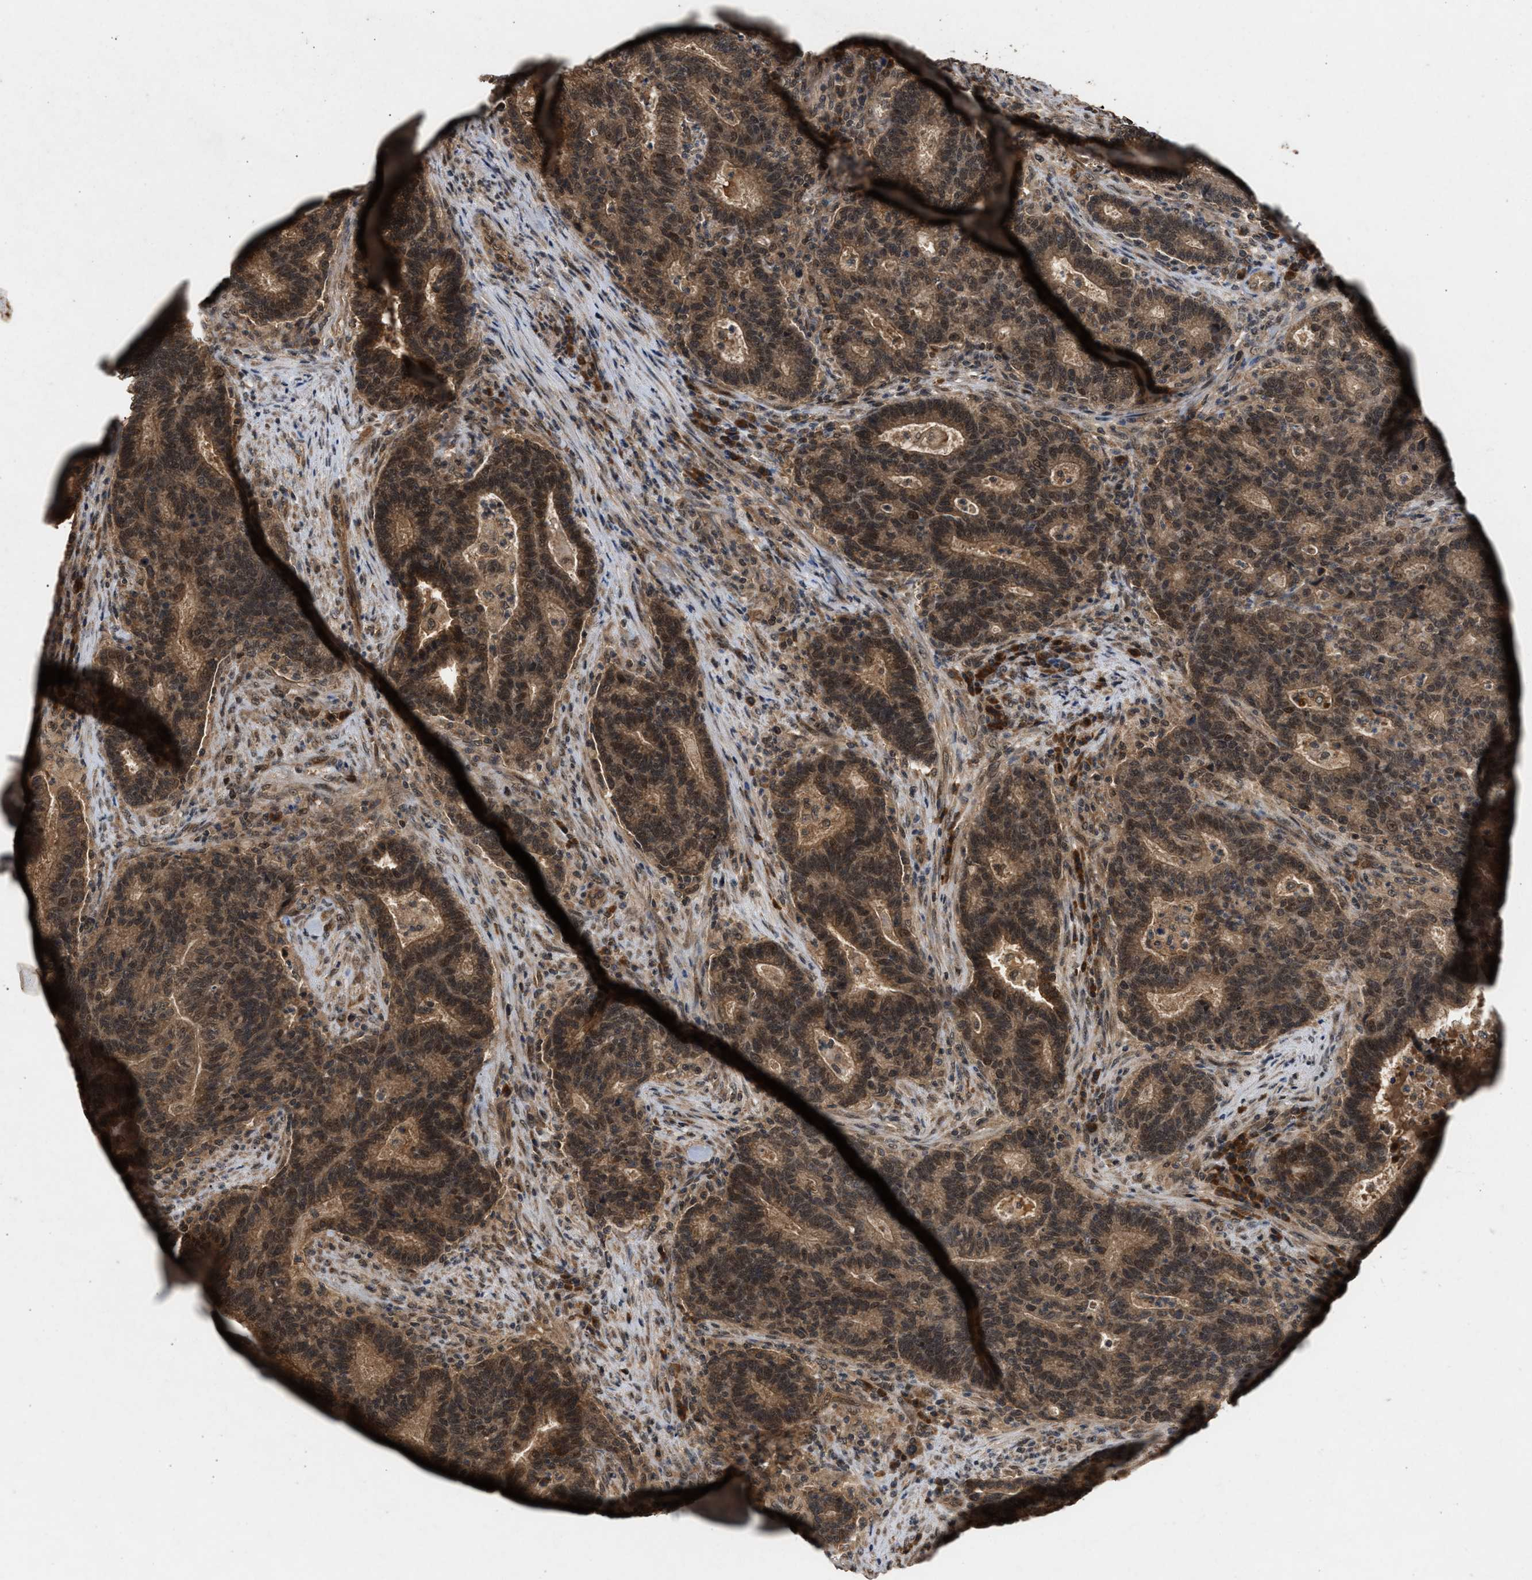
{"staining": {"intensity": "moderate", "quantity": ">75%", "location": "cytoplasmic/membranous,nuclear"}, "tissue": "colorectal cancer", "cell_type": "Tumor cells", "image_type": "cancer", "snomed": [{"axis": "morphology", "description": "Adenocarcinoma, NOS"}, {"axis": "topography", "description": "Colon"}], "caption": "Protein positivity by IHC exhibits moderate cytoplasmic/membranous and nuclear staining in about >75% of tumor cells in colorectal cancer (adenocarcinoma).", "gene": "RUSC2", "patient": {"sex": "female", "age": 75}}